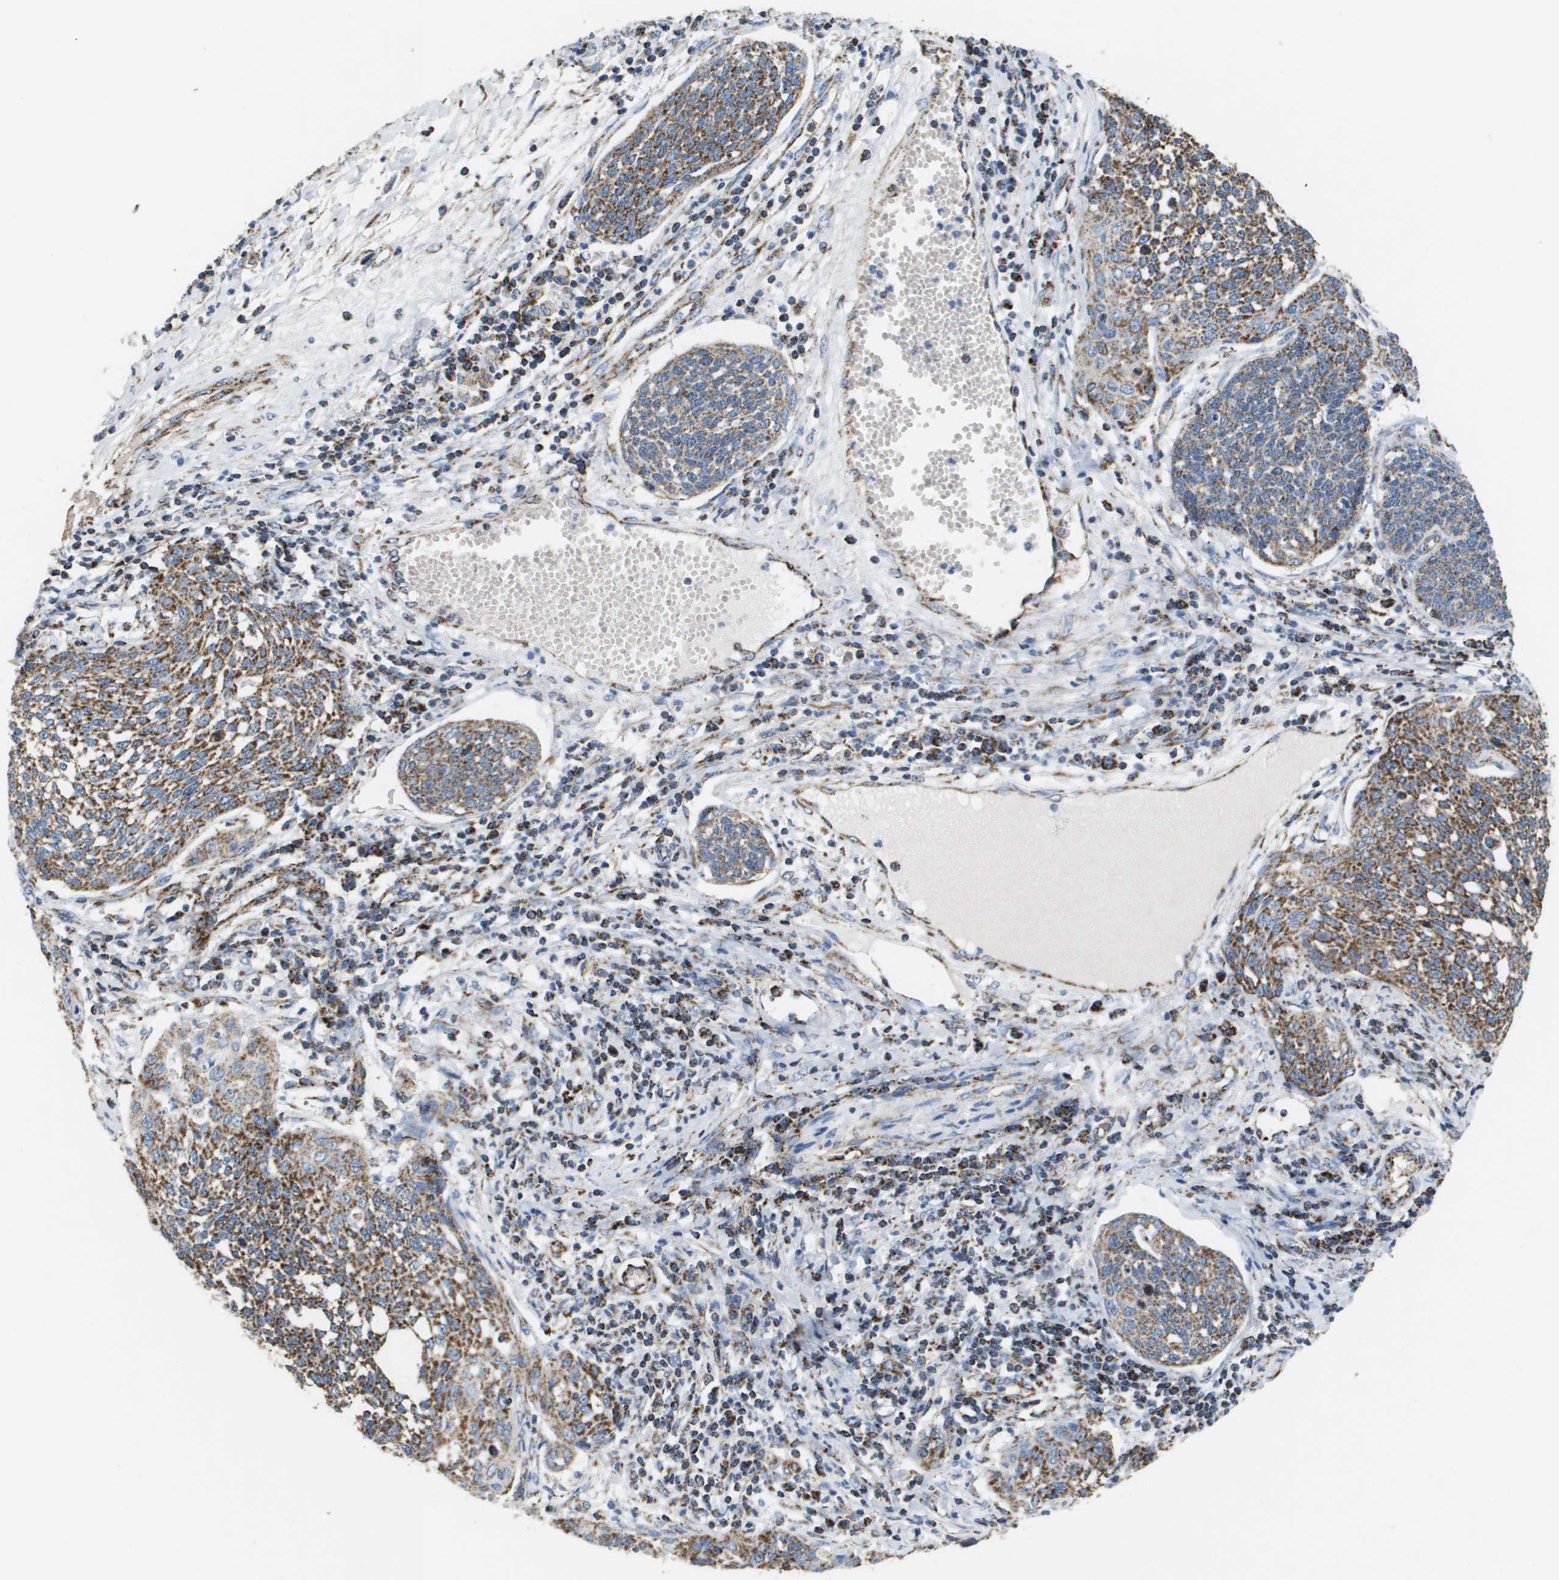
{"staining": {"intensity": "moderate", "quantity": ">75%", "location": "cytoplasmic/membranous"}, "tissue": "cervical cancer", "cell_type": "Tumor cells", "image_type": "cancer", "snomed": [{"axis": "morphology", "description": "Squamous cell carcinoma, NOS"}, {"axis": "topography", "description": "Cervix"}], "caption": "Human cervical cancer (squamous cell carcinoma) stained with a protein marker displays moderate staining in tumor cells.", "gene": "ATP5F1B", "patient": {"sex": "female", "age": 34}}